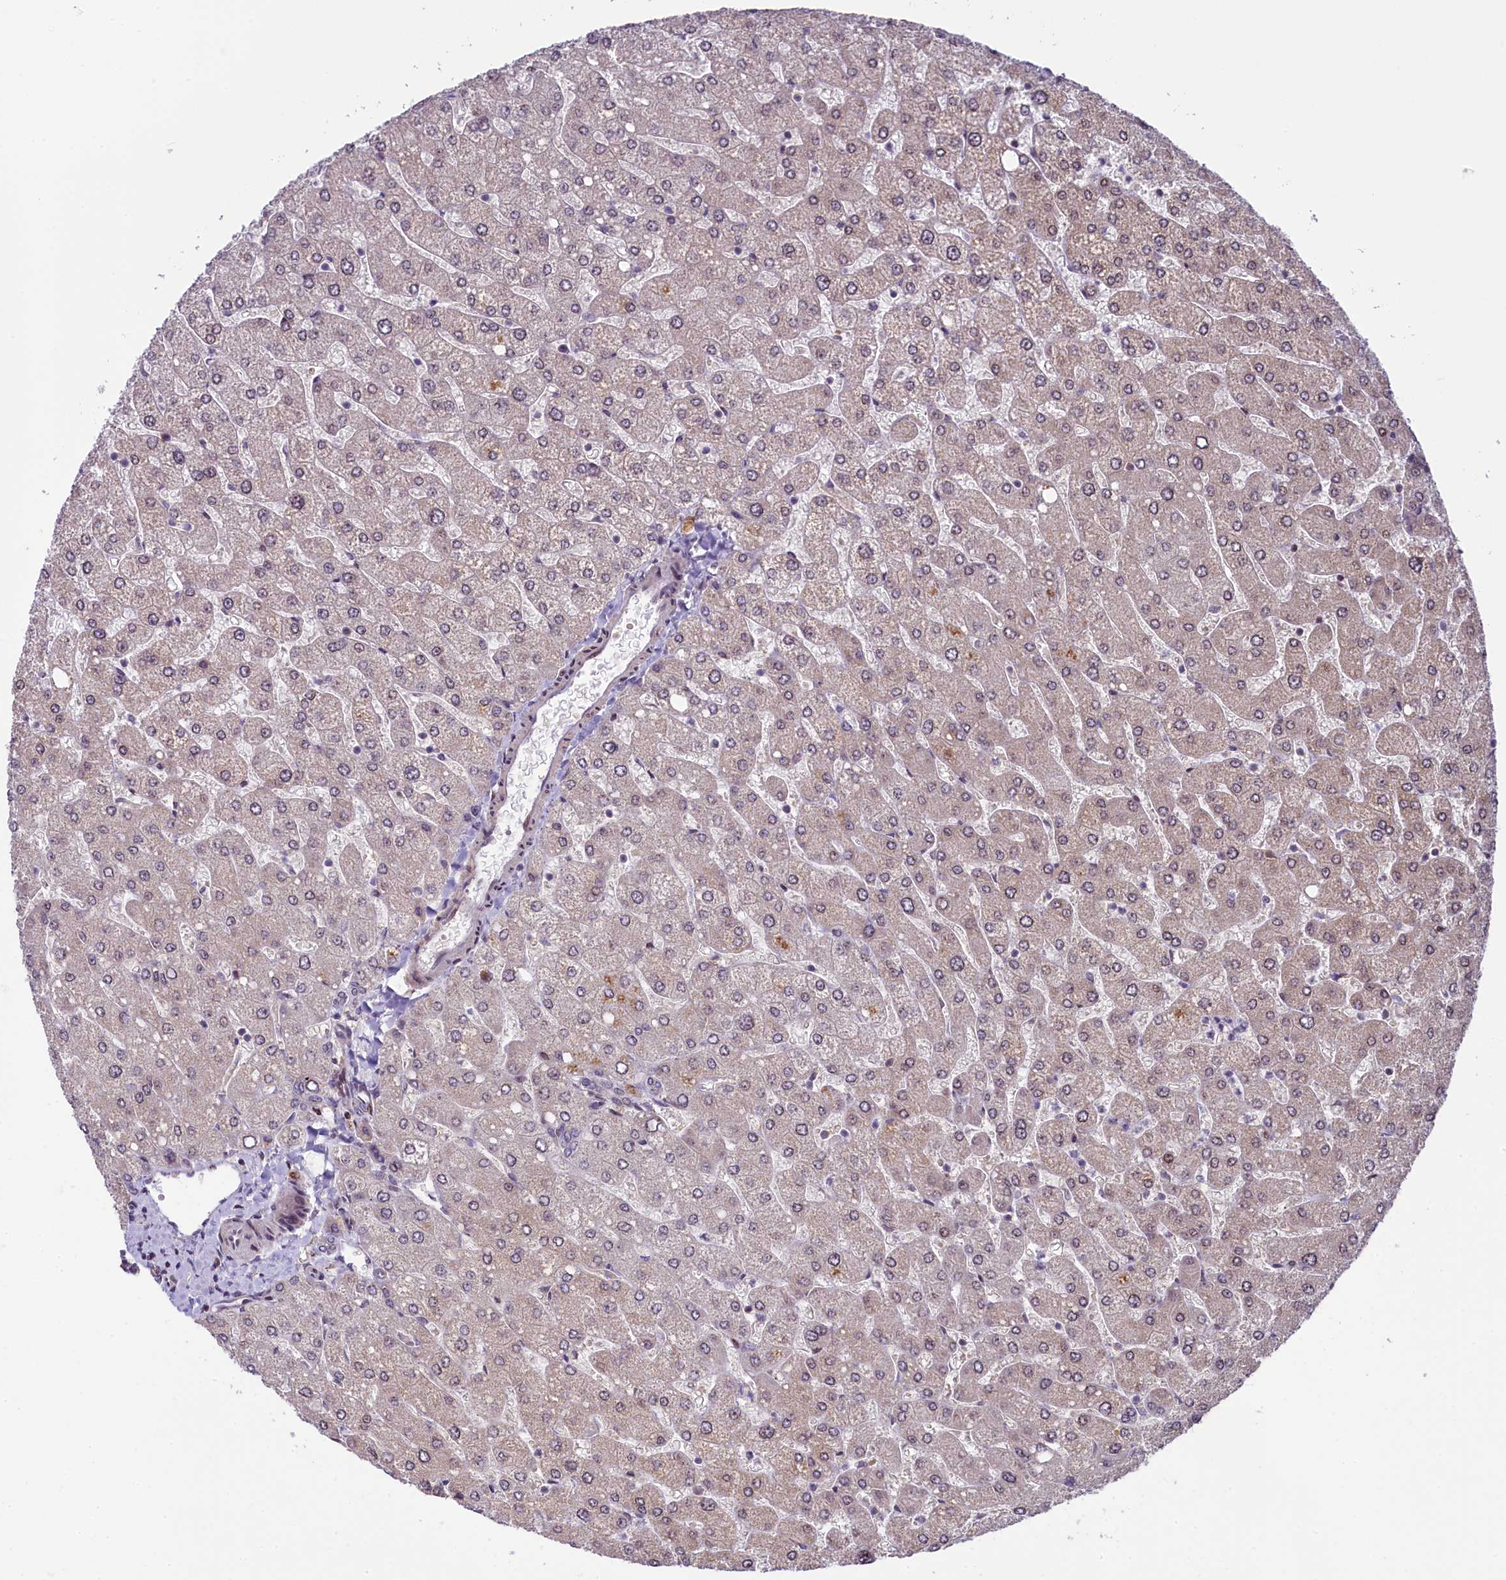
{"staining": {"intensity": "negative", "quantity": "none", "location": "none"}, "tissue": "liver", "cell_type": "Cholangiocytes", "image_type": "normal", "snomed": [{"axis": "morphology", "description": "Normal tissue, NOS"}, {"axis": "topography", "description": "Liver"}], "caption": "DAB immunohistochemical staining of benign human liver shows no significant positivity in cholangiocytes.", "gene": "RBBP8", "patient": {"sex": "male", "age": 55}}